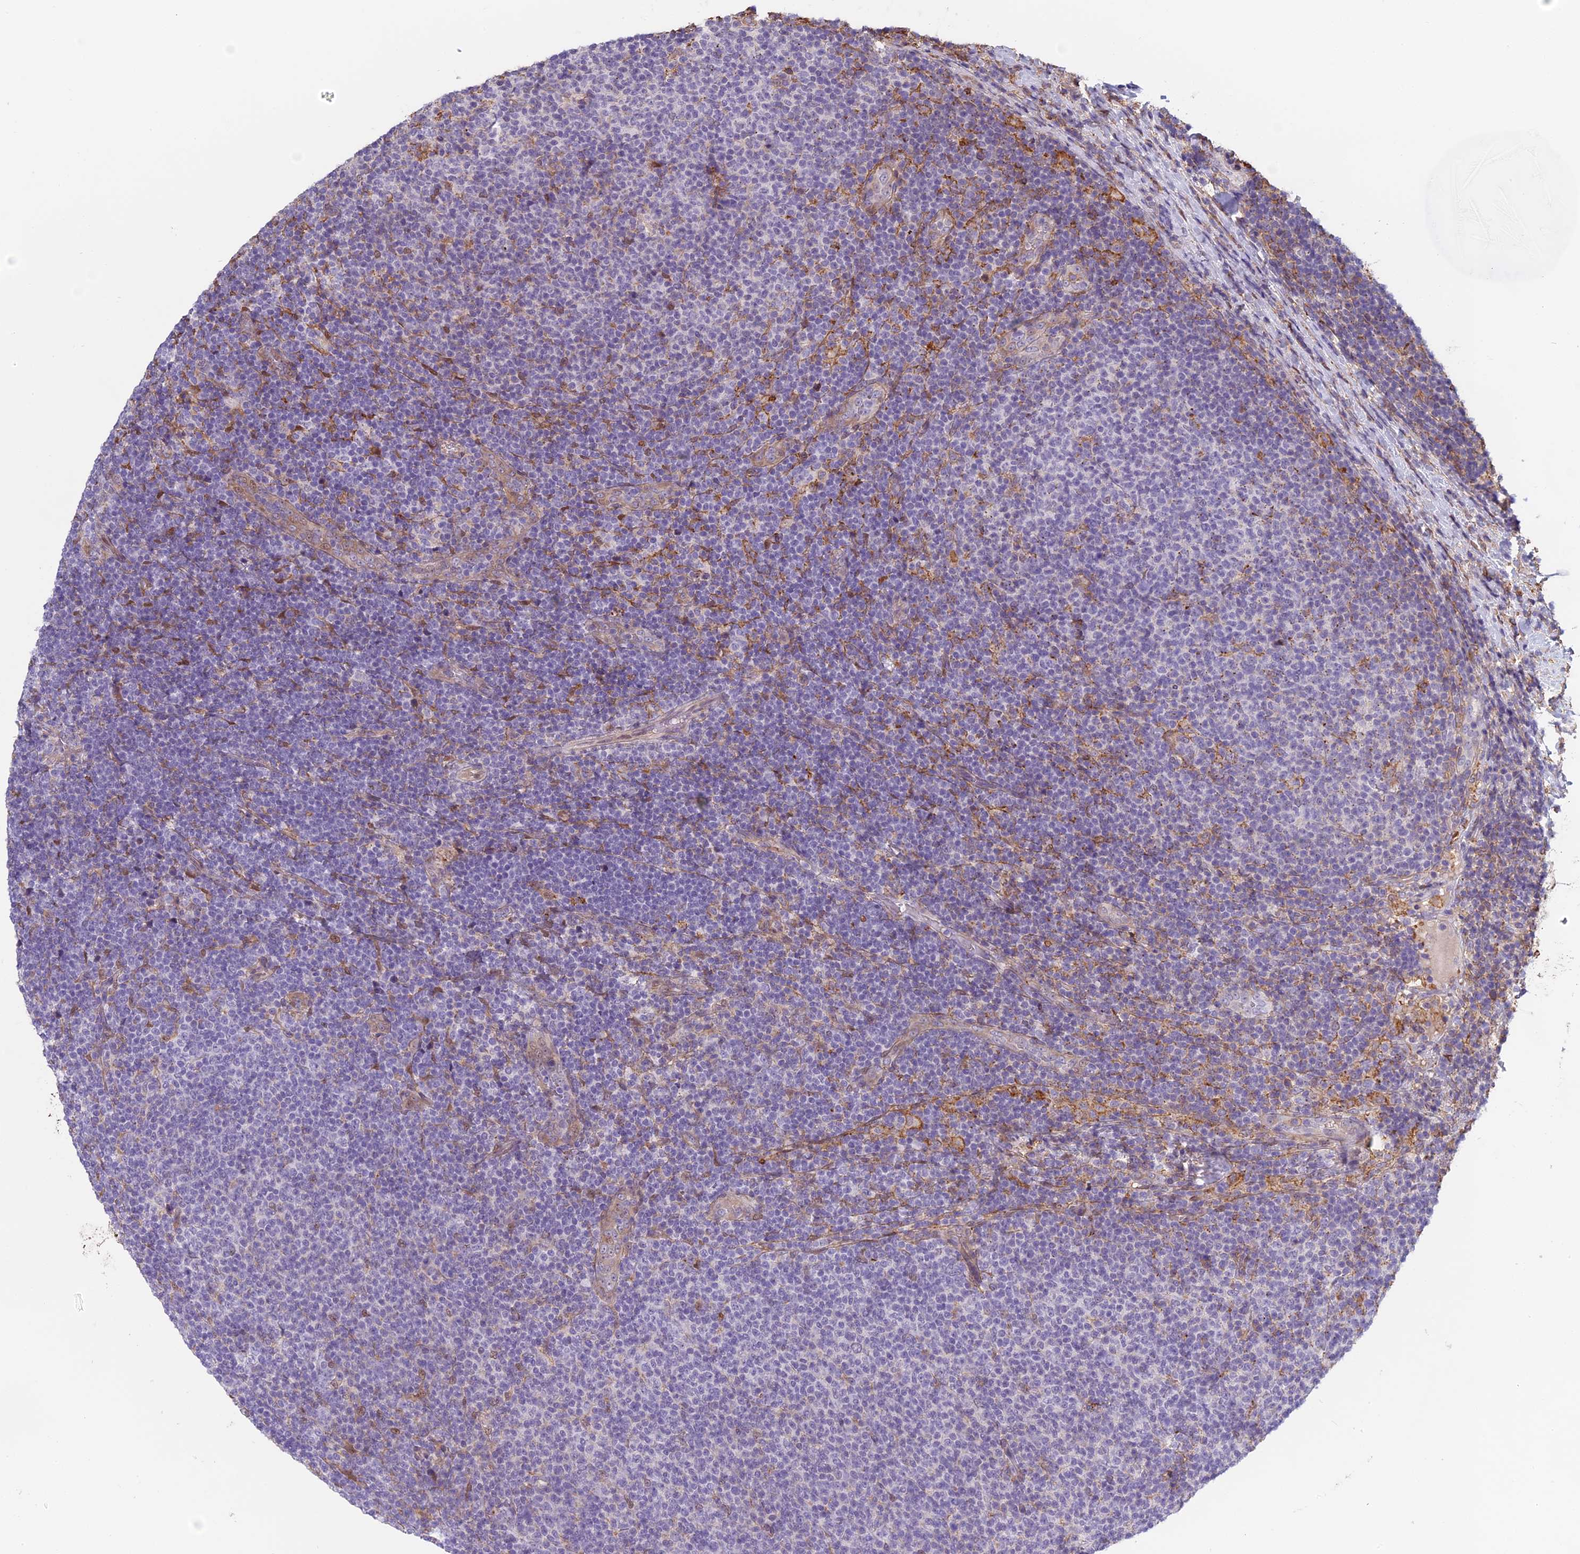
{"staining": {"intensity": "negative", "quantity": "none", "location": "none"}, "tissue": "lymphoma", "cell_type": "Tumor cells", "image_type": "cancer", "snomed": [{"axis": "morphology", "description": "Malignant lymphoma, non-Hodgkin's type, Low grade"}, {"axis": "topography", "description": "Lymph node"}], "caption": "Lymphoma stained for a protein using IHC demonstrates no staining tumor cells.", "gene": "TMEM255B", "patient": {"sex": "male", "age": 66}}